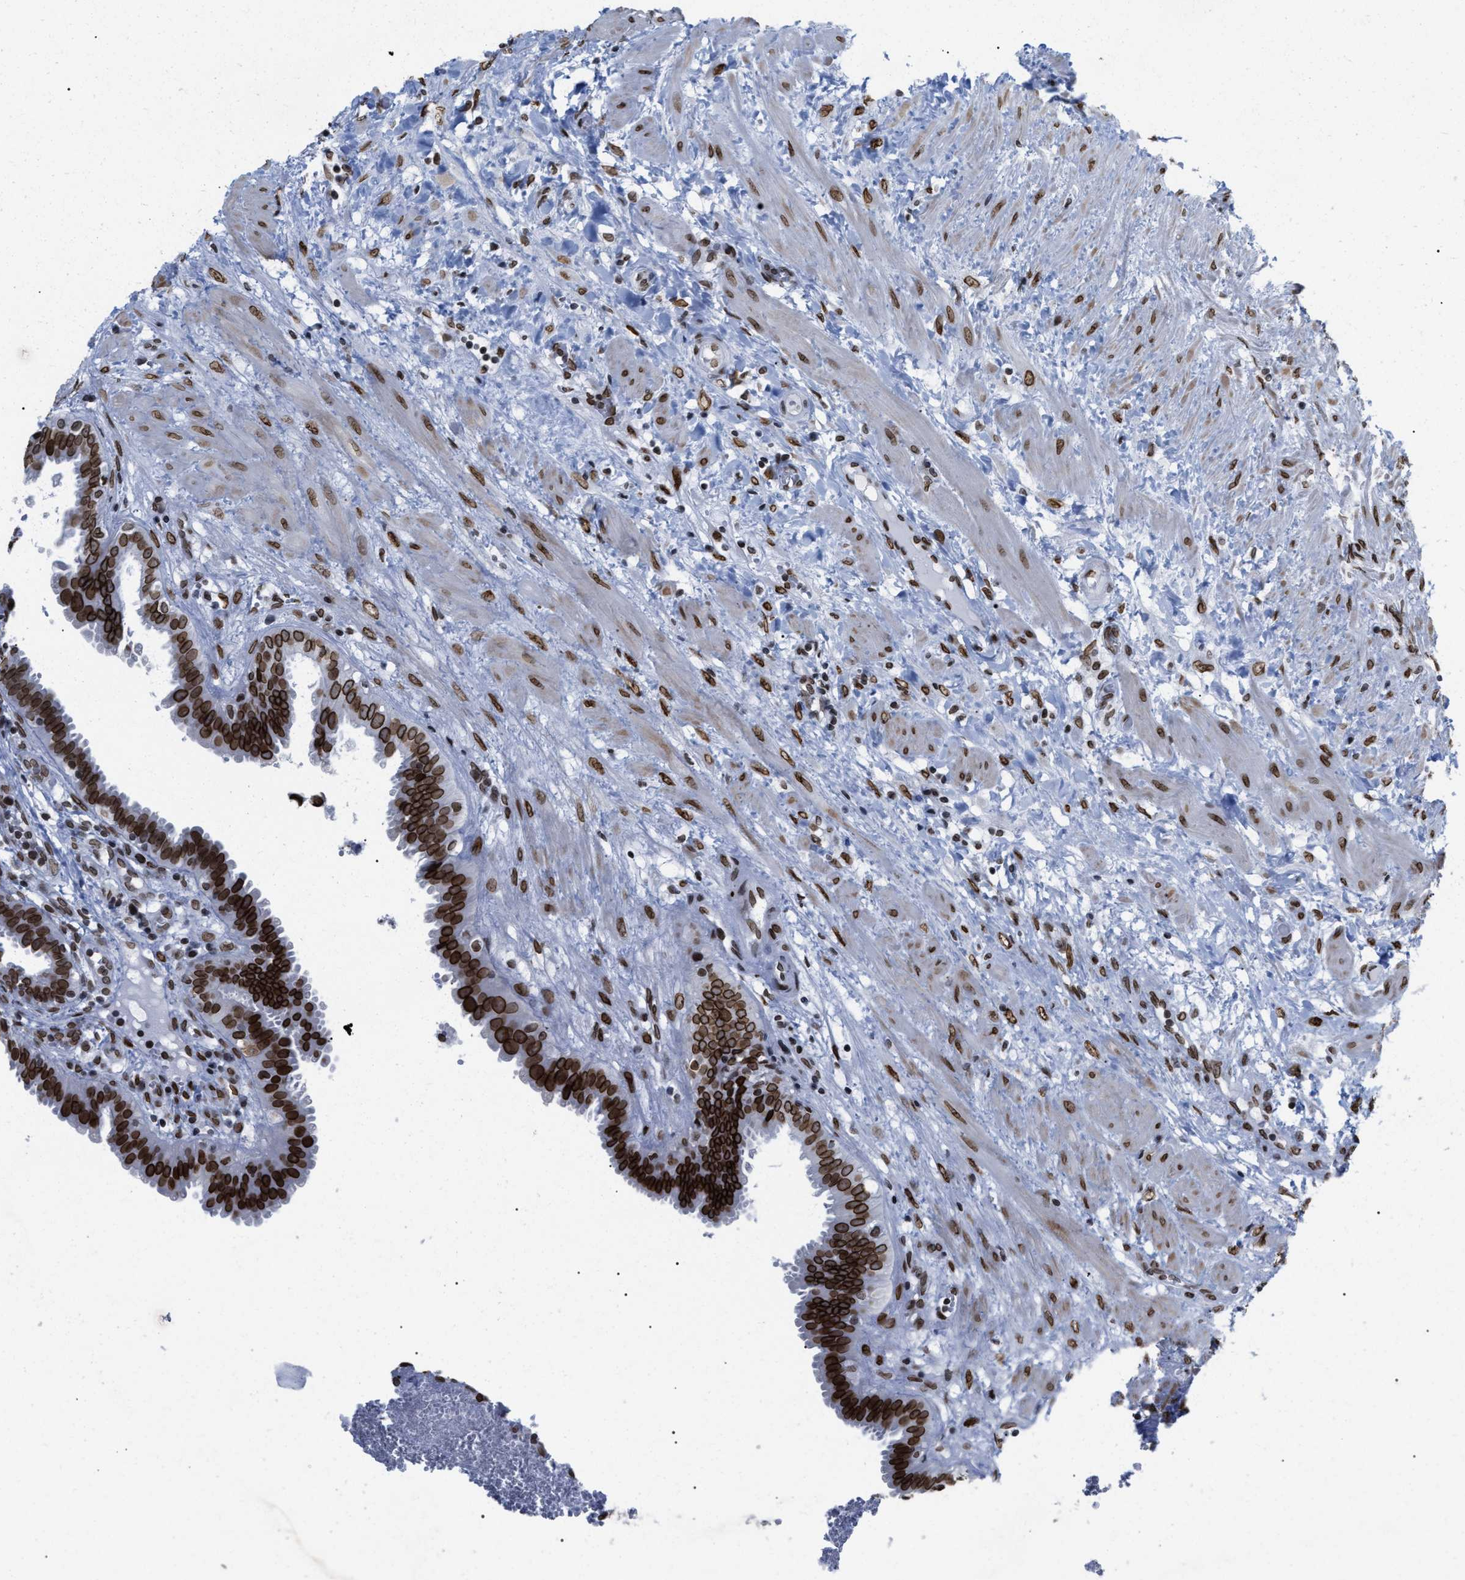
{"staining": {"intensity": "strong", "quantity": ">75%", "location": "cytoplasmic/membranous,nuclear"}, "tissue": "seminal vesicle", "cell_type": "Glandular cells", "image_type": "normal", "snomed": [{"axis": "morphology", "description": "Normal tissue, NOS"}, {"axis": "morphology", "description": "Adenocarcinoma, High grade"}, {"axis": "topography", "description": "Prostate"}, {"axis": "topography", "description": "Seminal veicle"}], "caption": "This micrograph demonstrates normal seminal vesicle stained with immunohistochemistry (IHC) to label a protein in brown. The cytoplasmic/membranous,nuclear of glandular cells show strong positivity for the protein. Nuclei are counter-stained blue.", "gene": "TPR", "patient": {"sex": "male", "age": 55}}